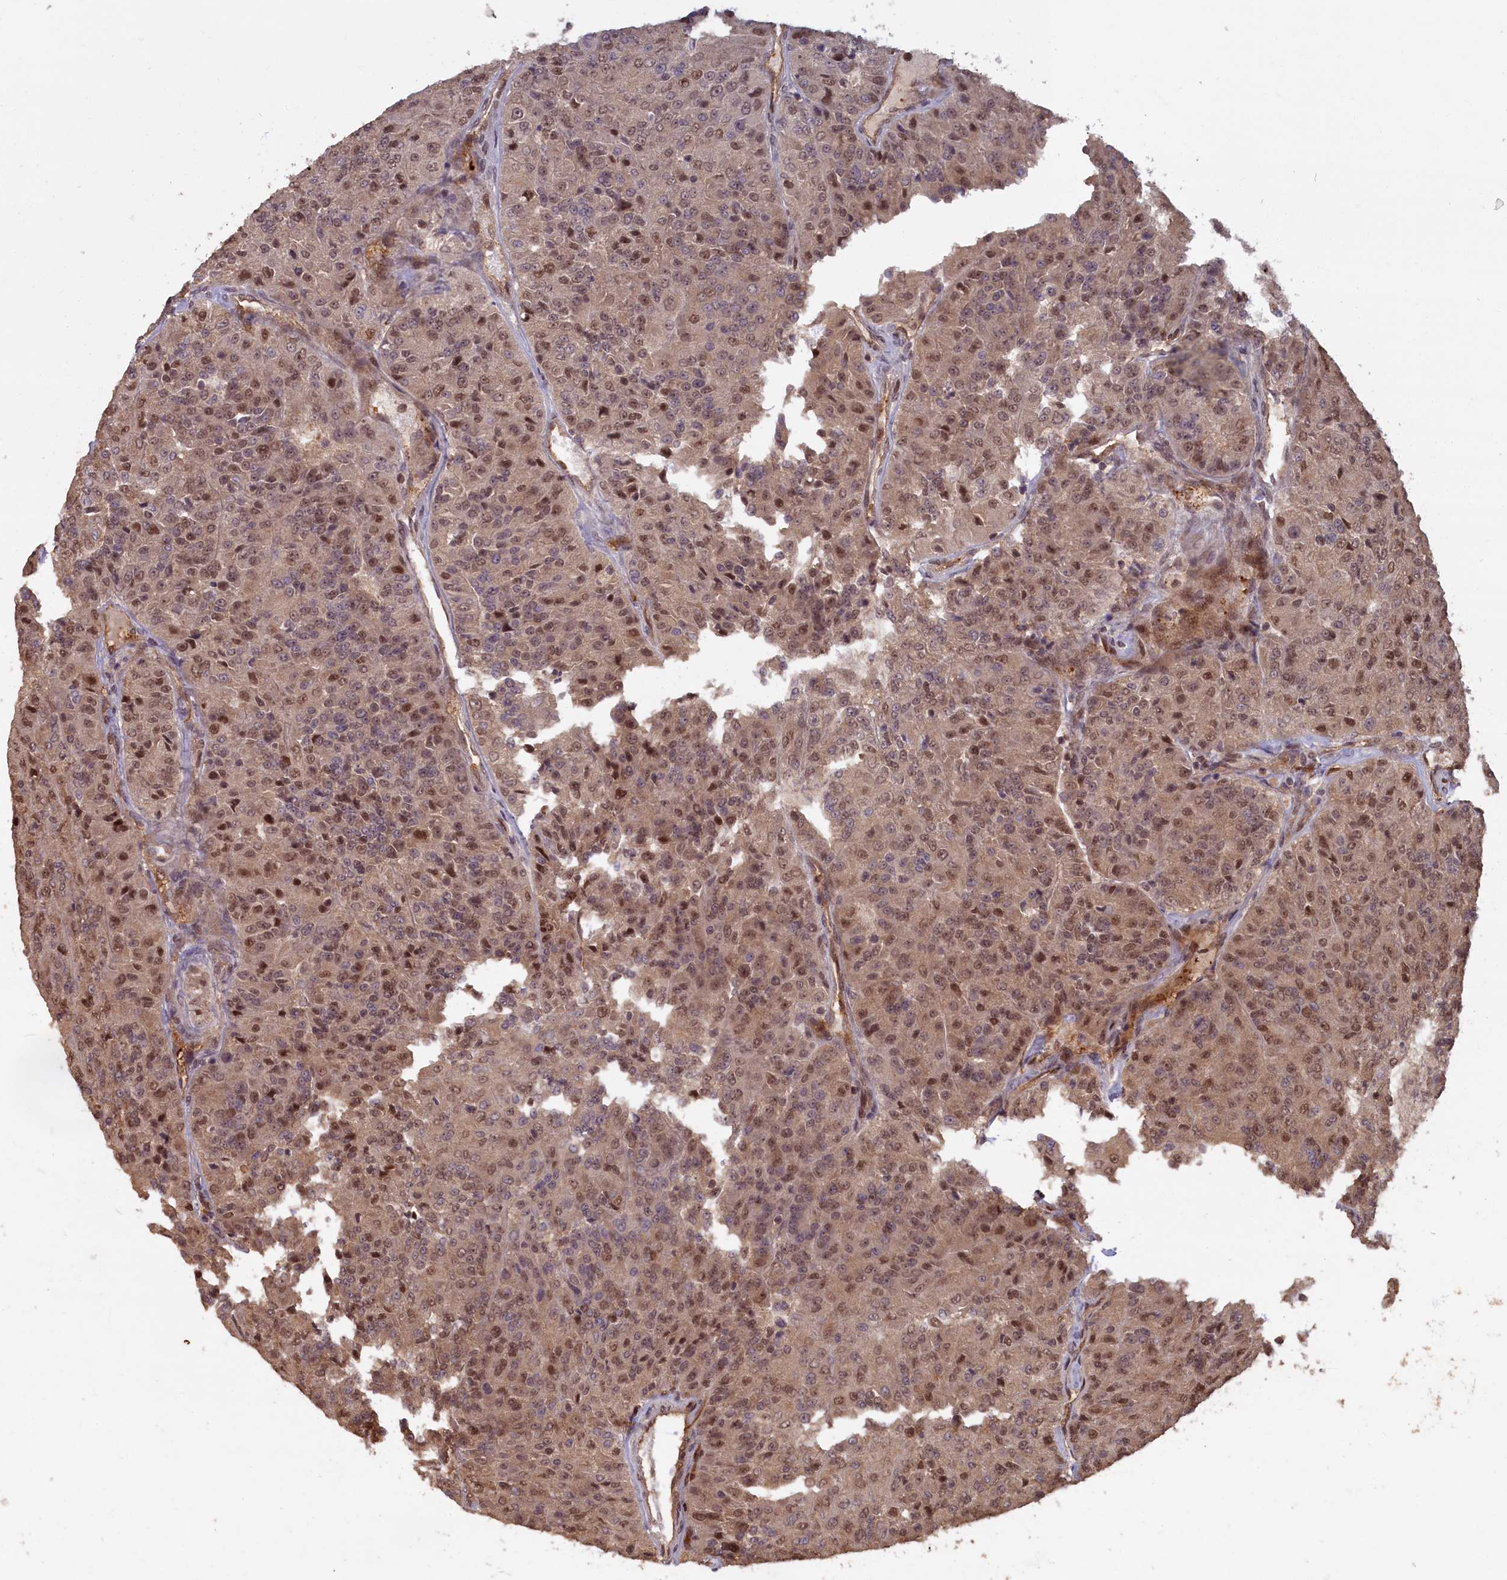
{"staining": {"intensity": "moderate", "quantity": ">75%", "location": "nuclear"}, "tissue": "renal cancer", "cell_type": "Tumor cells", "image_type": "cancer", "snomed": [{"axis": "morphology", "description": "Adenocarcinoma, NOS"}, {"axis": "topography", "description": "Kidney"}], "caption": "Protein analysis of adenocarcinoma (renal) tissue displays moderate nuclear expression in approximately >75% of tumor cells.", "gene": "HIF3A", "patient": {"sex": "female", "age": 63}}